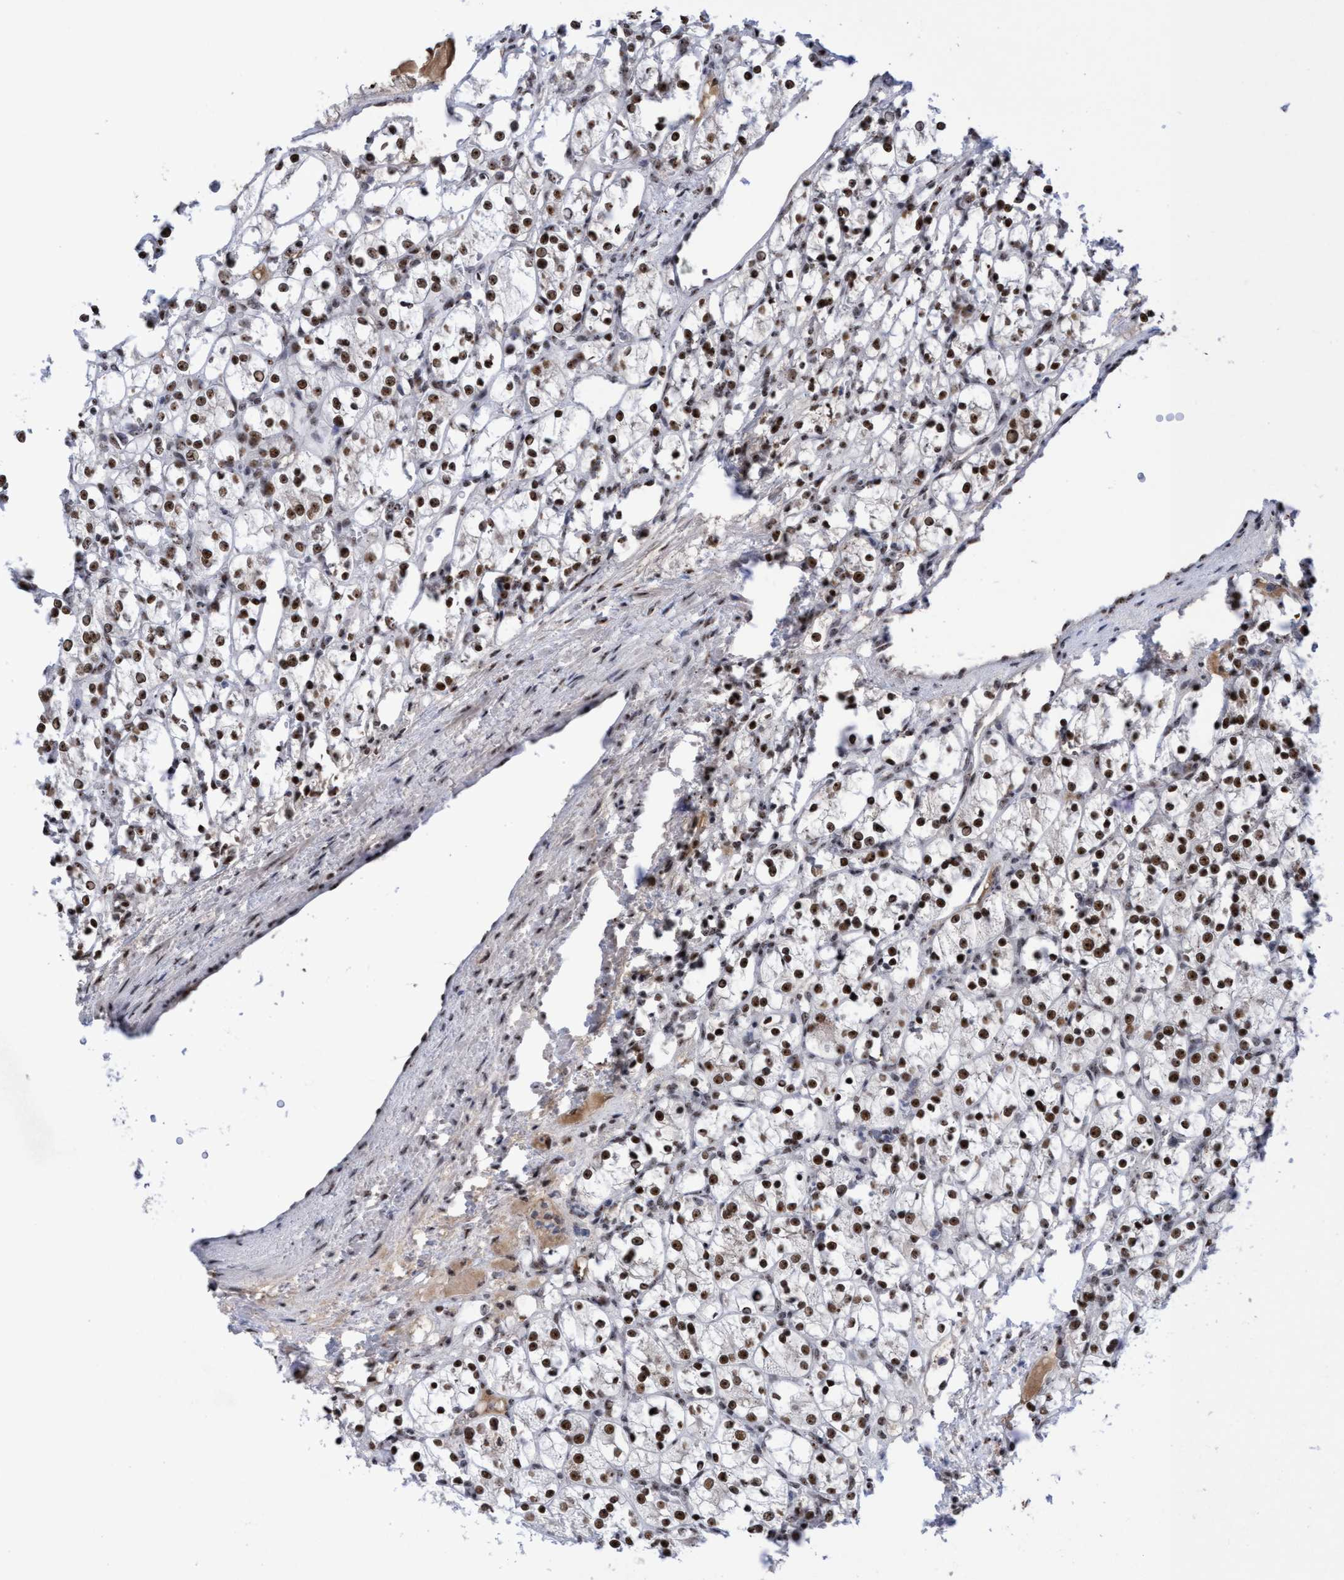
{"staining": {"intensity": "strong", "quantity": ">75%", "location": "nuclear"}, "tissue": "renal cancer", "cell_type": "Tumor cells", "image_type": "cancer", "snomed": [{"axis": "morphology", "description": "Adenocarcinoma, NOS"}, {"axis": "topography", "description": "Kidney"}], "caption": "DAB immunohistochemical staining of renal adenocarcinoma shows strong nuclear protein staining in approximately >75% of tumor cells. Immunohistochemistry (ihc) stains the protein in brown and the nuclei are stained blue.", "gene": "EFCAB10", "patient": {"sex": "female", "age": 69}}